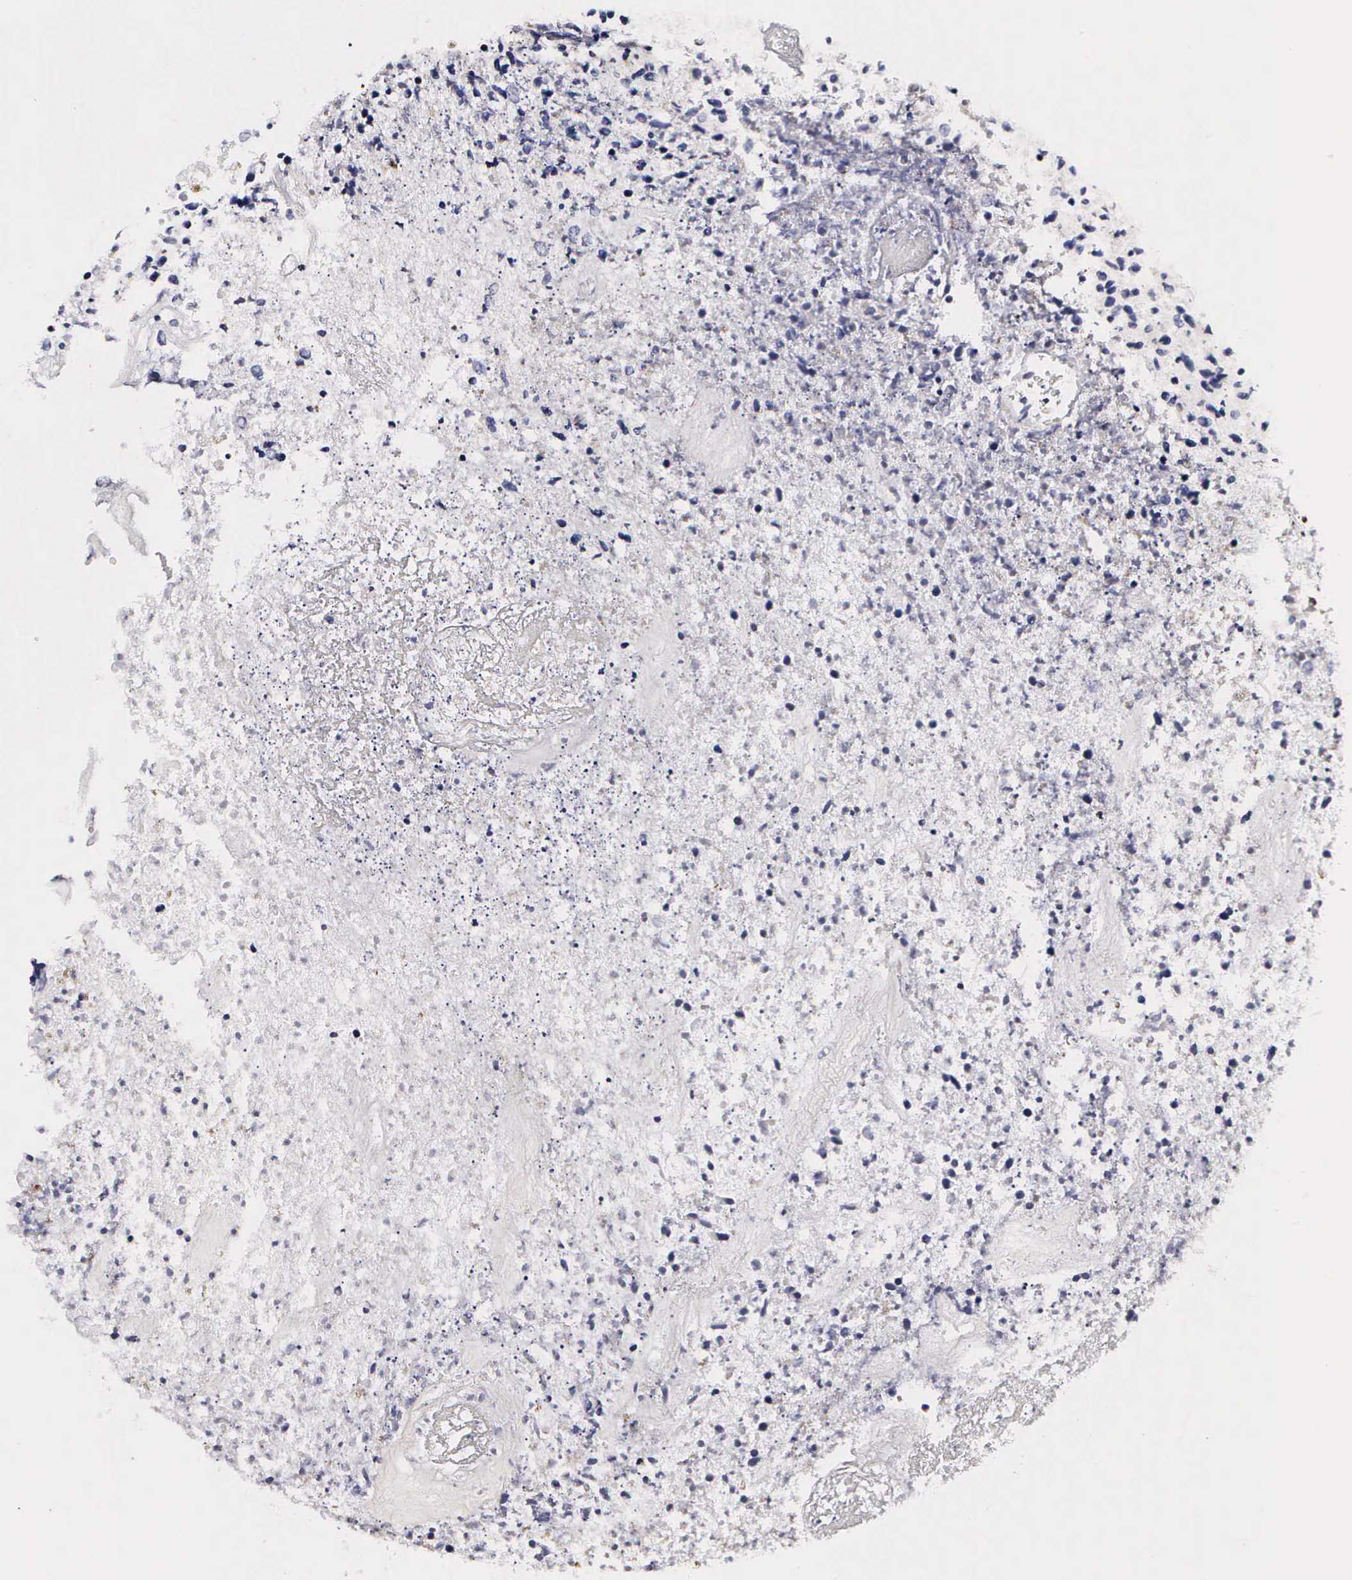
{"staining": {"intensity": "negative", "quantity": "none", "location": "none"}, "tissue": "glioma", "cell_type": "Tumor cells", "image_type": "cancer", "snomed": [{"axis": "morphology", "description": "Glioma, malignant, High grade"}, {"axis": "topography", "description": "Brain"}], "caption": "The histopathology image exhibits no significant staining in tumor cells of glioma.", "gene": "RNASE6", "patient": {"sex": "male", "age": 77}}